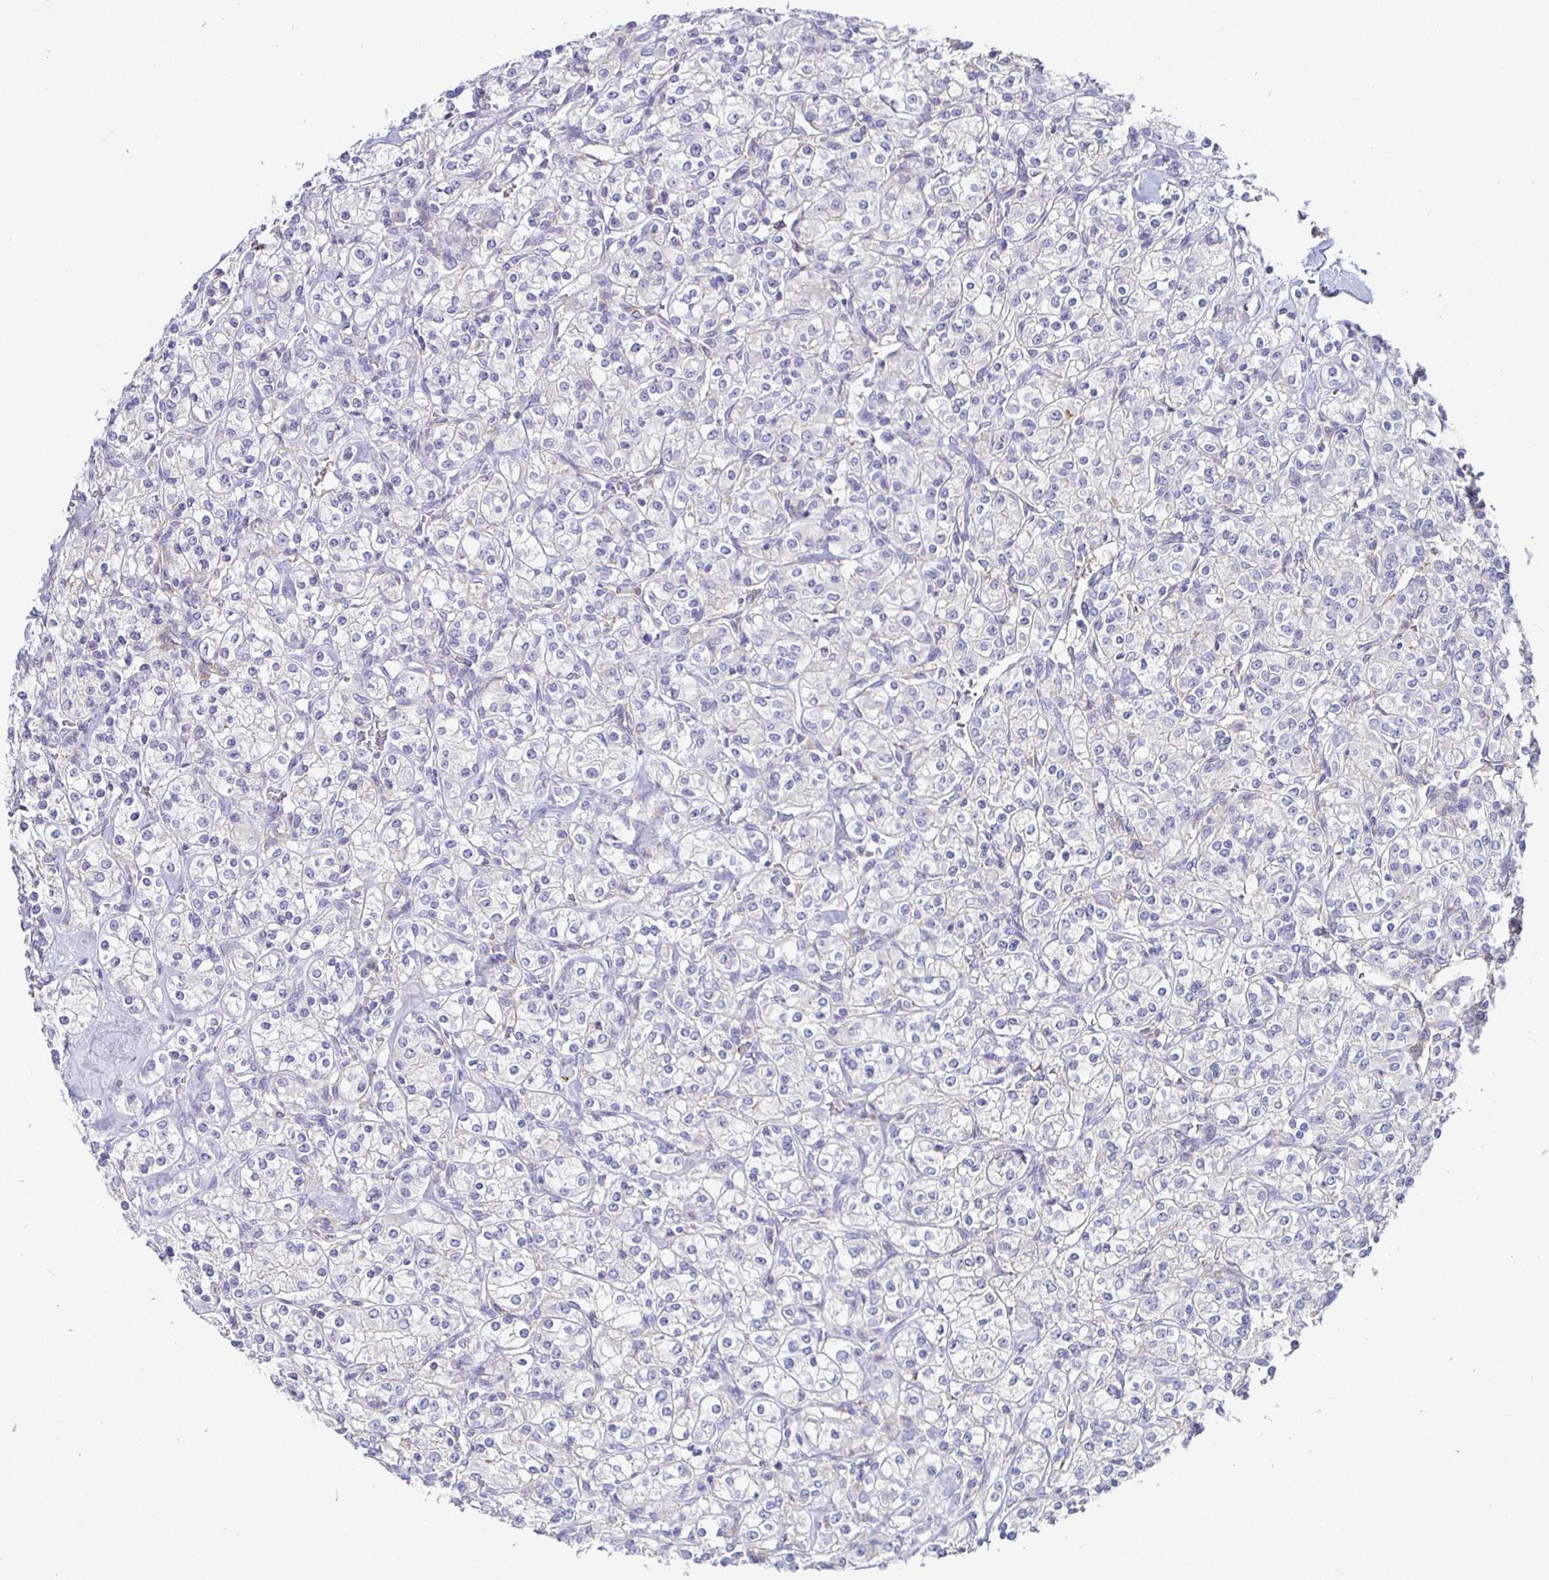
{"staining": {"intensity": "negative", "quantity": "none", "location": "none"}, "tissue": "renal cancer", "cell_type": "Tumor cells", "image_type": "cancer", "snomed": [{"axis": "morphology", "description": "Adenocarcinoma, NOS"}, {"axis": "topography", "description": "Kidney"}], "caption": "Immunohistochemistry of renal cancer exhibits no staining in tumor cells.", "gene": "SIRPA", "patient": {"sex": "male", "age": 77}}